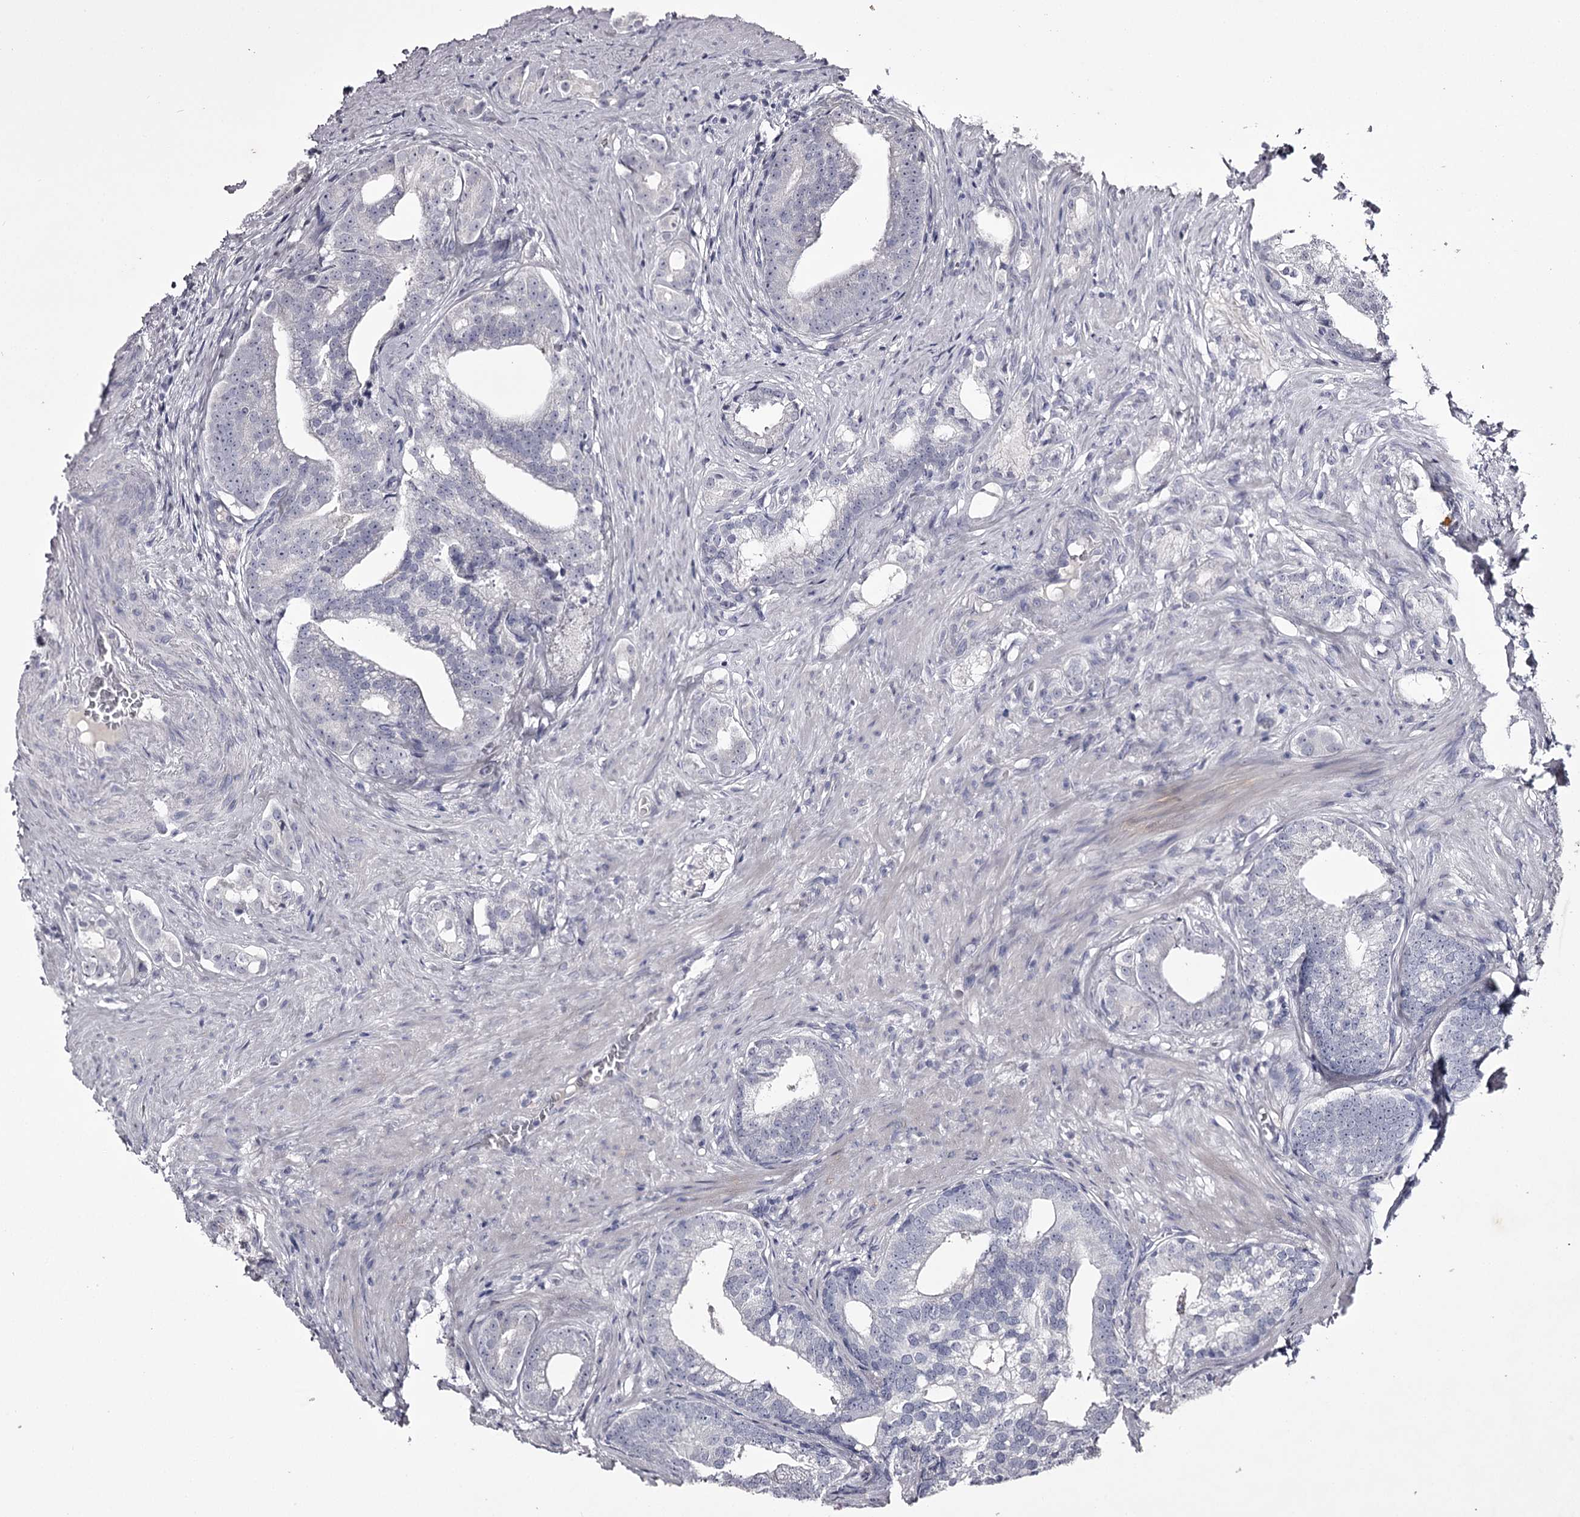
{"staining": {"intensity": "negative", "quantity": "none", "location": "none"}, "tissue": "prostate cancer", "cell_type": "Tumor cells", "image_type": "cancer", "snomed": [{"axis": "morphology", "description": "Adenocarcinoma, Low grade"}, {"axis": "topography", "description": "Prostate"}], "caption": "High power microscopy photomicrograph of an IHC image of prostate cancer (low-grade adenocarcinoma), revealing no significant expression in tumor cells. Nuclei are stained in blue.", "gene": "PRM2", "patient": {"sex": "male", "age": 71}}